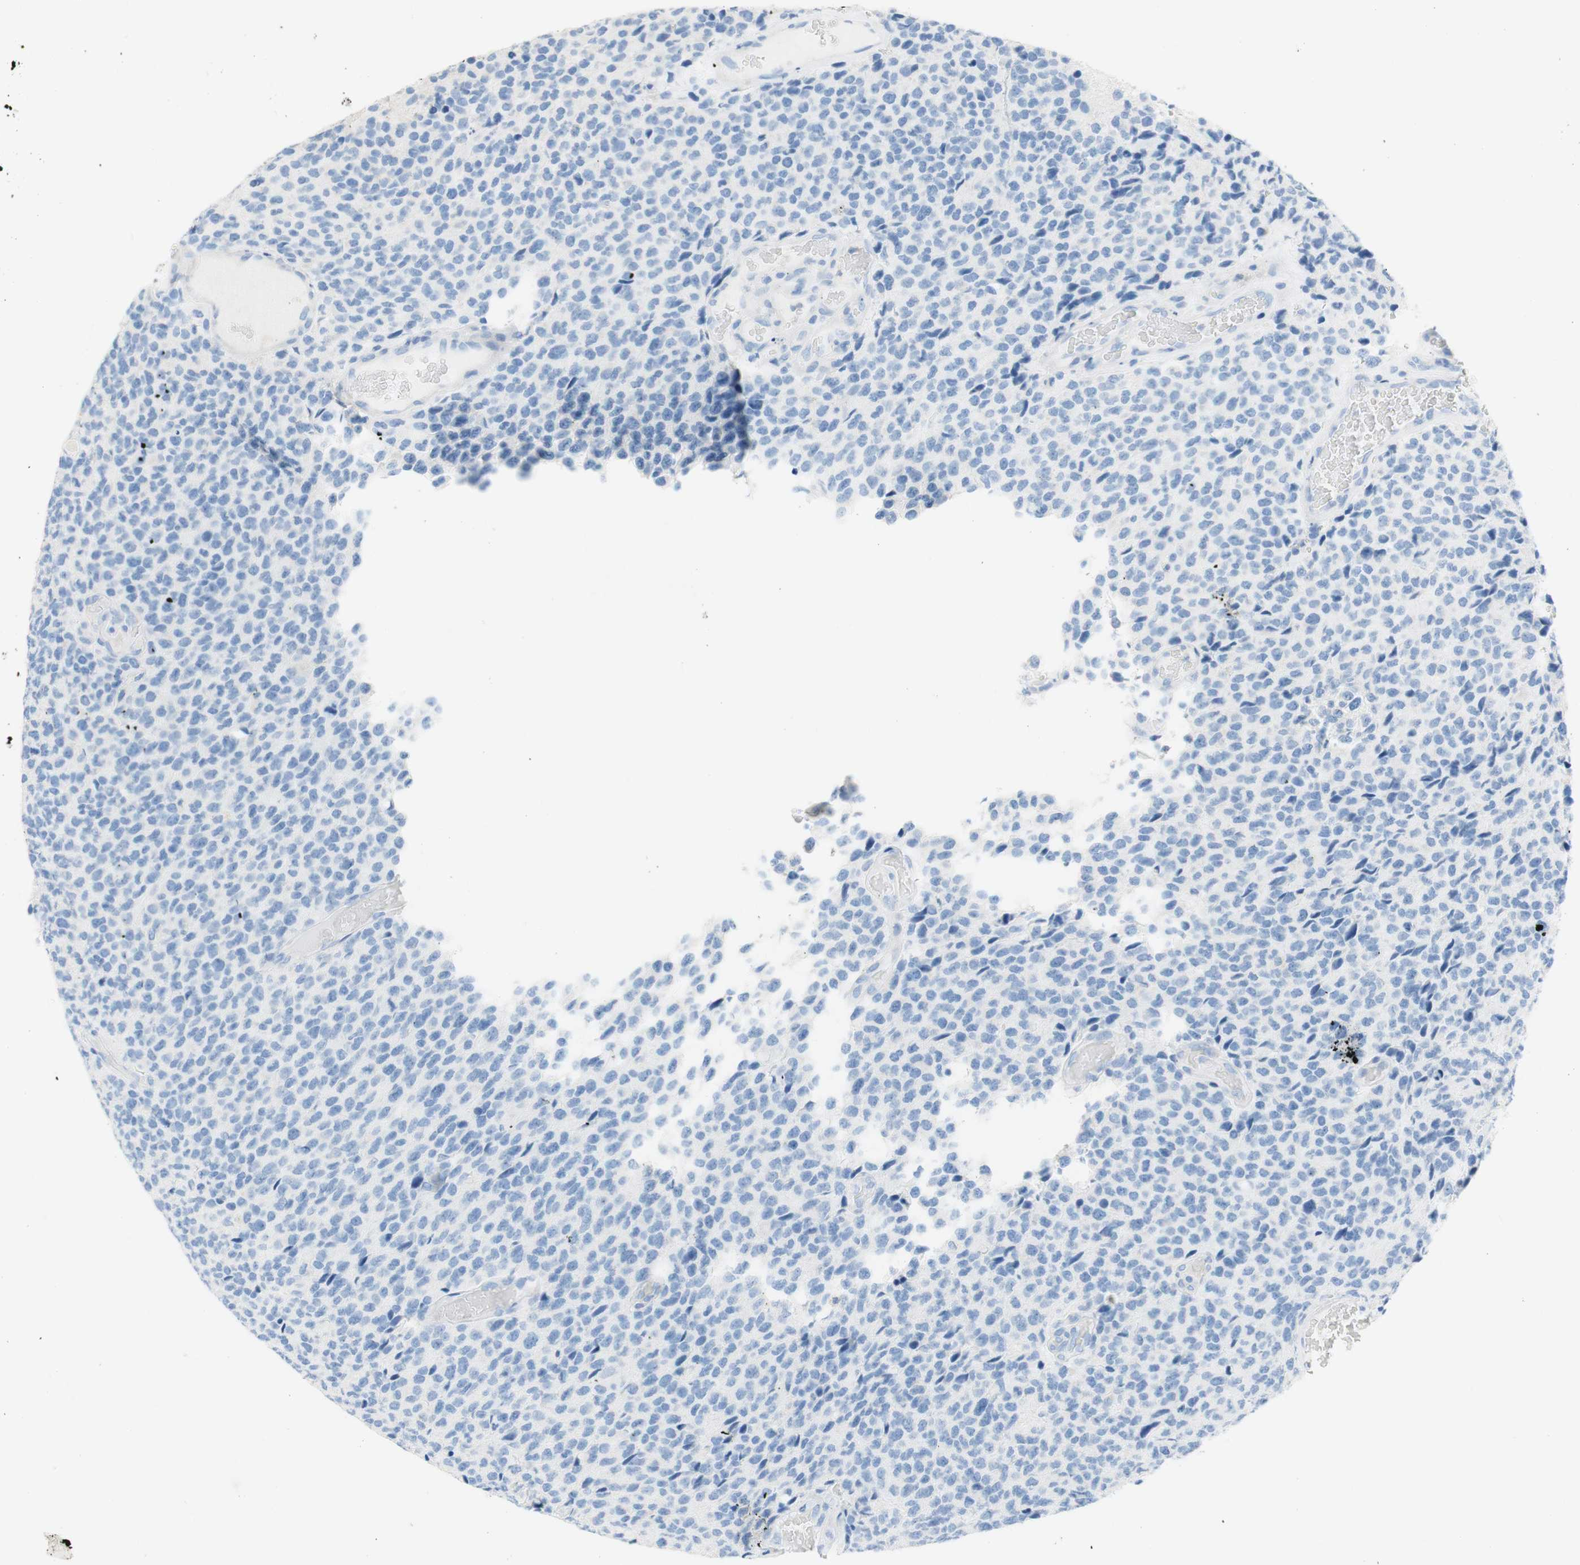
{"staining": {"intensity": "negative", "quantity": "none", "location": "none"}, "tissue": "glioma", "cell_type": "Tumor cells", "image_type": "cancer", "snomed": [{"axis": "morphology", "description": "Glioma, malignant, High grade"}, {"axis": "topography", "description": "pancreas cauda"}], "caption": "Glioma was stained to show a protein in brown. There is no significant positivity in tumor cells. (DAB (3,3'-diaminobenzidine) immunohistochemistry (IHC) visualized using brightfield microscopy, high magnification).", "gene": "CEACAM1", "patient": {"sex": "male", "age": 60}}